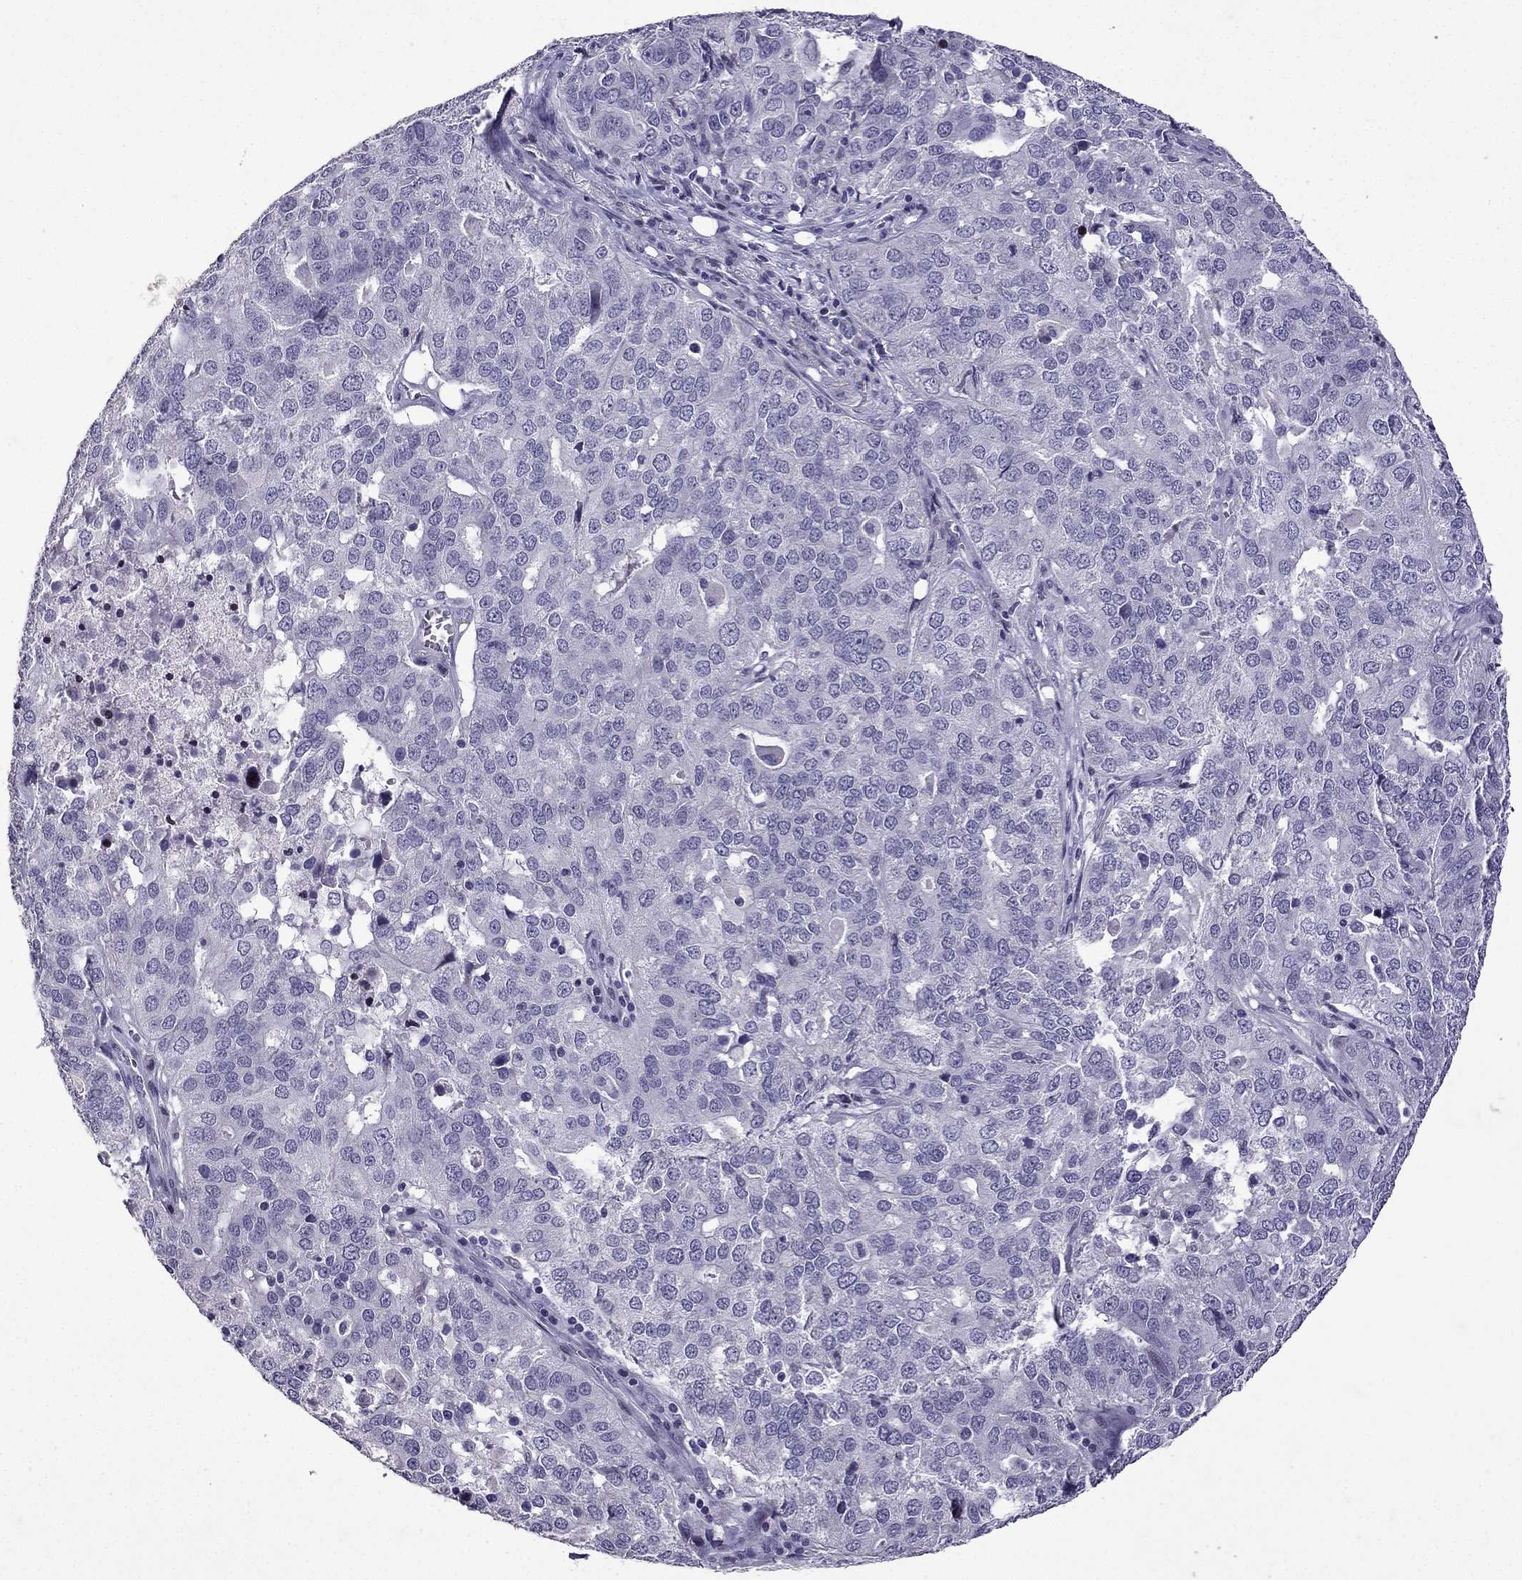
{"staining": {"intensity": "negative", "quantity": "none", "location": "none"}, "tissue": "ovarian cancer", "cell_type": "Tumor cells", "image_type": "cancer", "snomed": [{"axis": "morphology", "description": "Carcinoma, endometroid"}, {"axis": "topography", "description": "Soft tissue"}, {"axis": "topography", "description": "Ovary"}], "caption": "A high-resolution image shows immunohistochemistry (IHC) staining of ovarian cancer (endometroid carcinoma), which demonstrates no significant staining in tumor cells.", "gene": "TTN", "patient": {"sex": "female", "age": 52}}